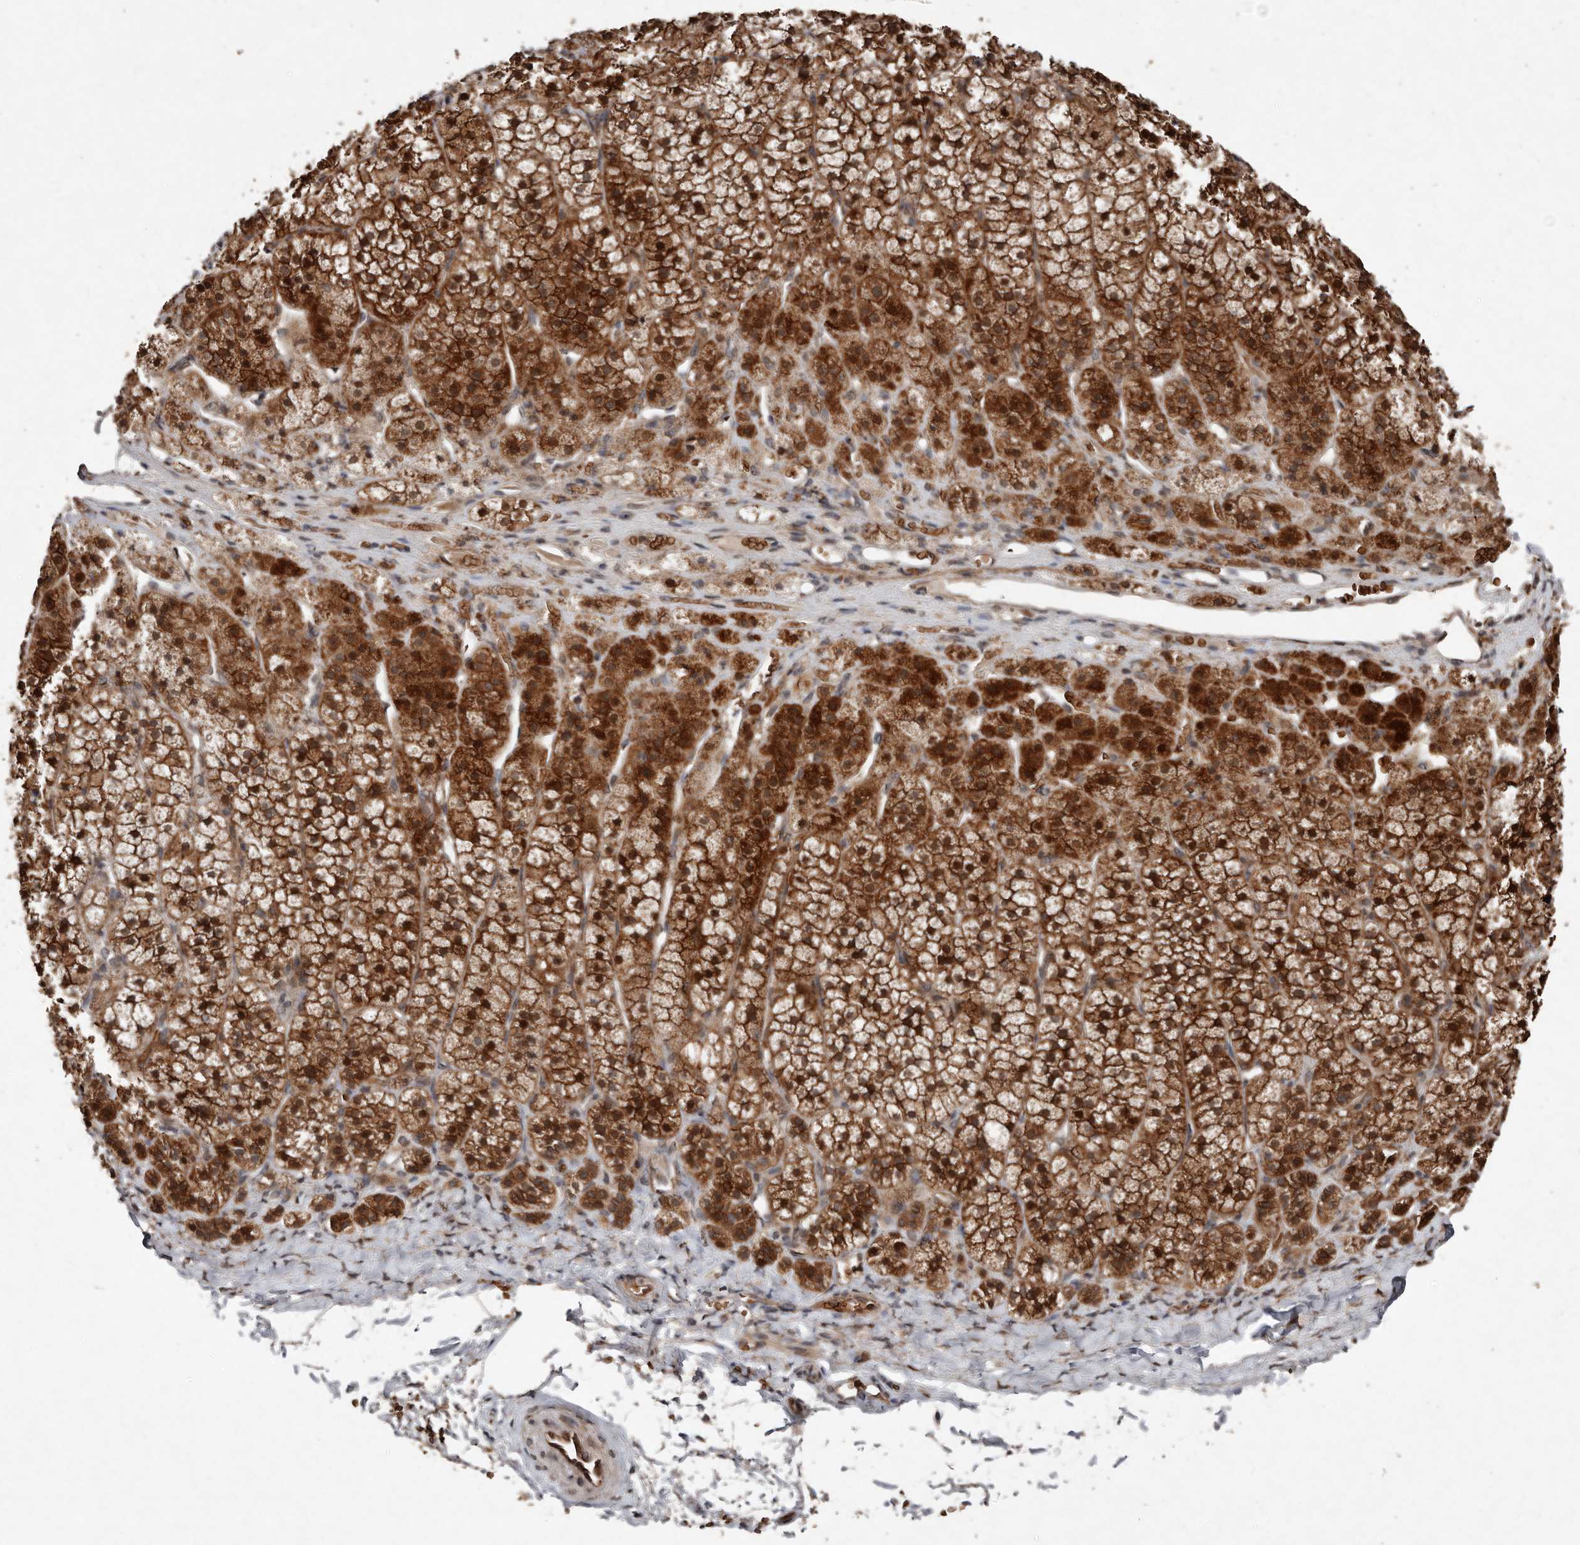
{"staining": {"intensity": "strong", "quantity": "25%-75%", "location": "cytoplasmic/membranous,nuclear"}, "tissue": "adrenal gland", "cell_type": "Glandular cells", "image_type": "normal", "snomed": [{"axis": "morphology", "description": "Normal tissue, NOS"}, {"axis": "topography", "description": "Adrenal gland"}], "caption": "Immunohistochemistry micrograph of normal adrenal gland stained for a protein (brown), which exhibits high levels of strong cytoplasmic/membranous,nuclear staining in about 25%-75% of glandular cells.", "gene": "DIP2C", "patient": {"sex": "female", "age": 44}}